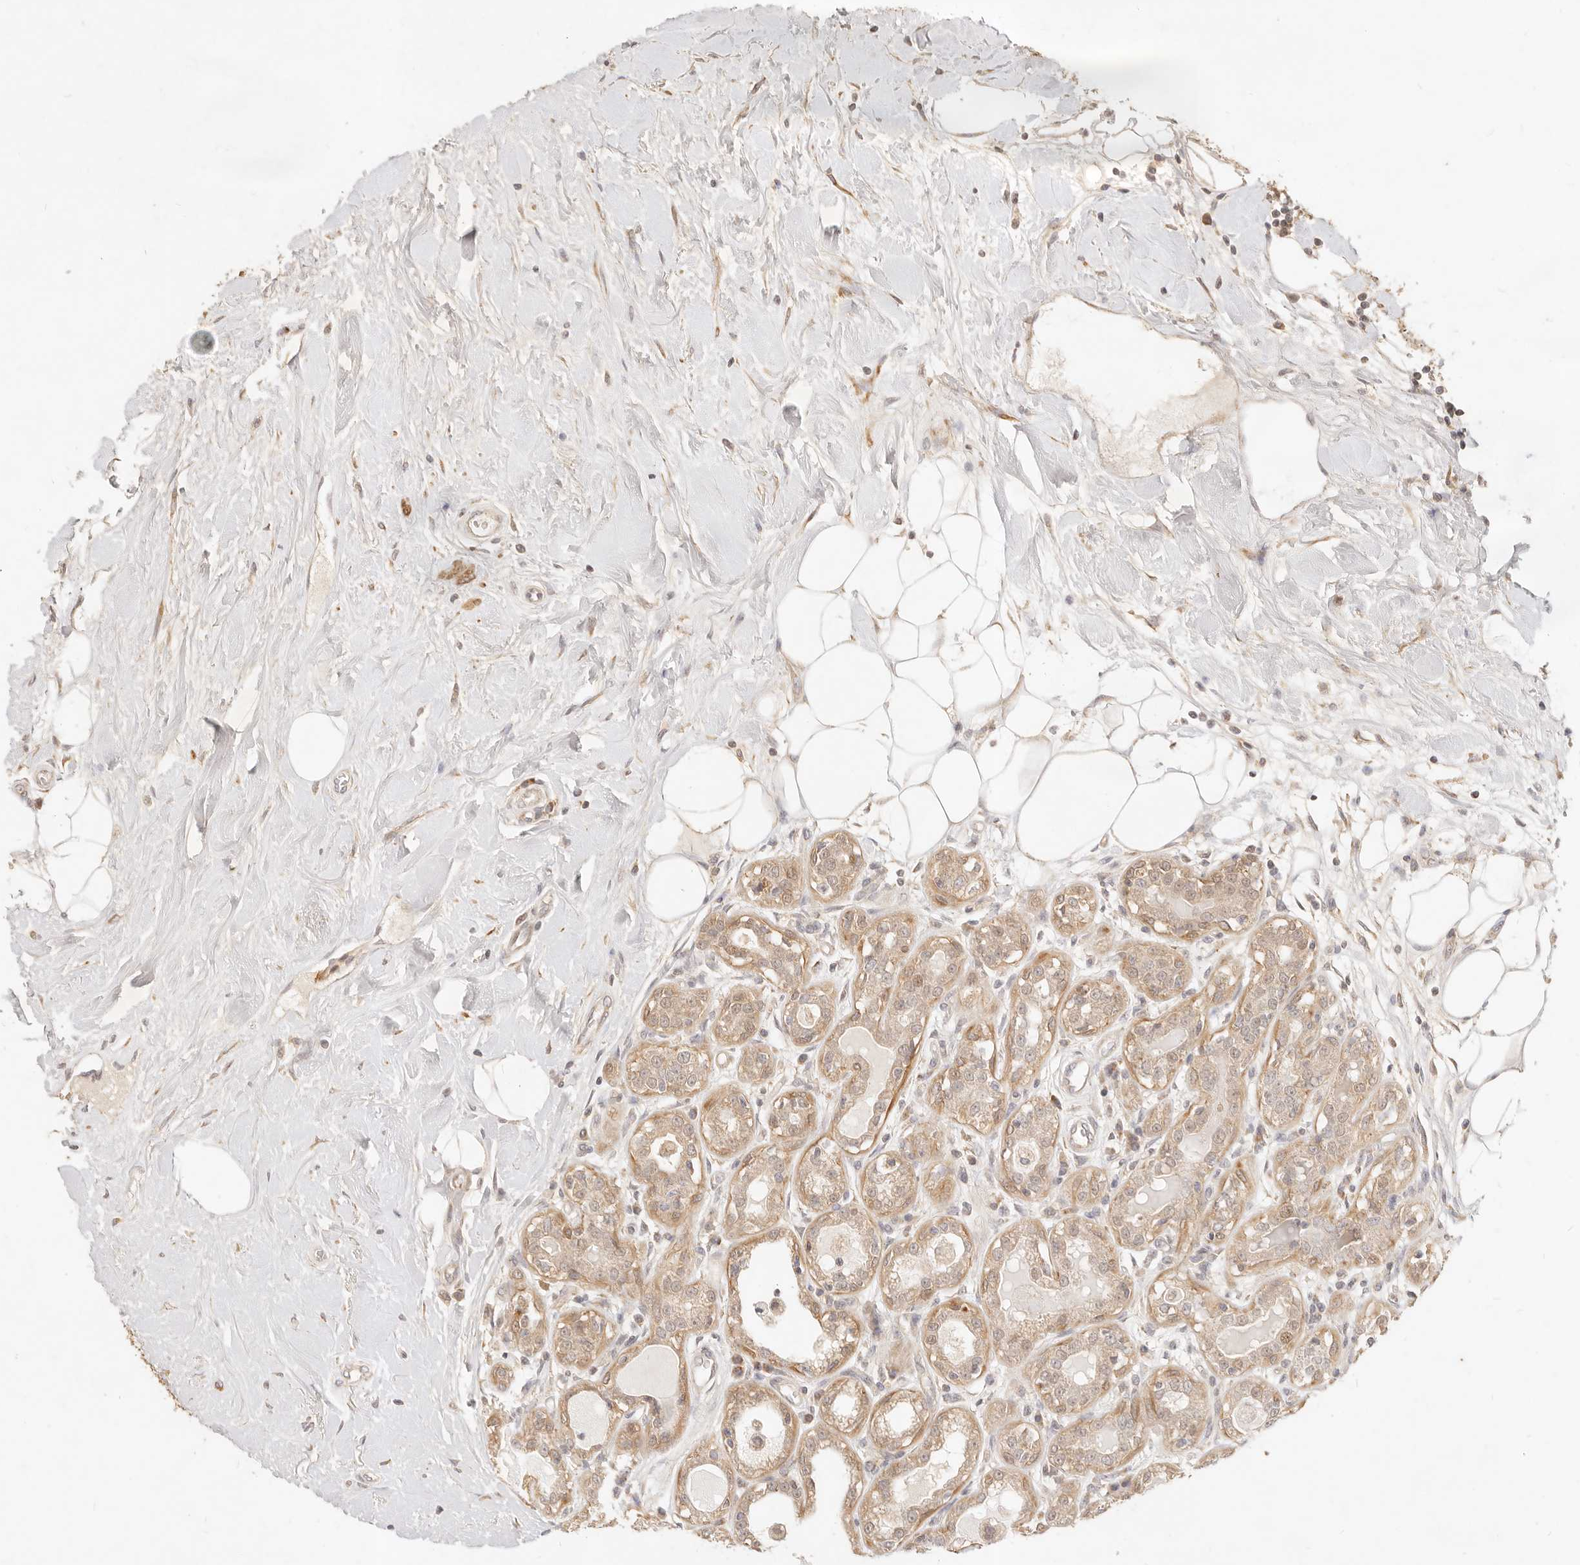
{"staining": {"intensity": "weak", "quantity": ">75%", "location": "cytoplasmic/membranous"}, "tissue": "breast cancer", "cell_type": "Tumor cells", "image_type": "cancer", "snomed": [{"axis": "morphology", "description": "Duct carcinoma"}, {"axis": "topography", "description": "Breast"}], "caption": "Immunohistochemical staining of human invasive ductal carcinoma (breast) demonstrates low levels of weak cytoplasmic/membranous protein staining in about >75% of tumor cells.", "gene": "RUBCNL", "patient": {"sex": "female", "age": 27}}